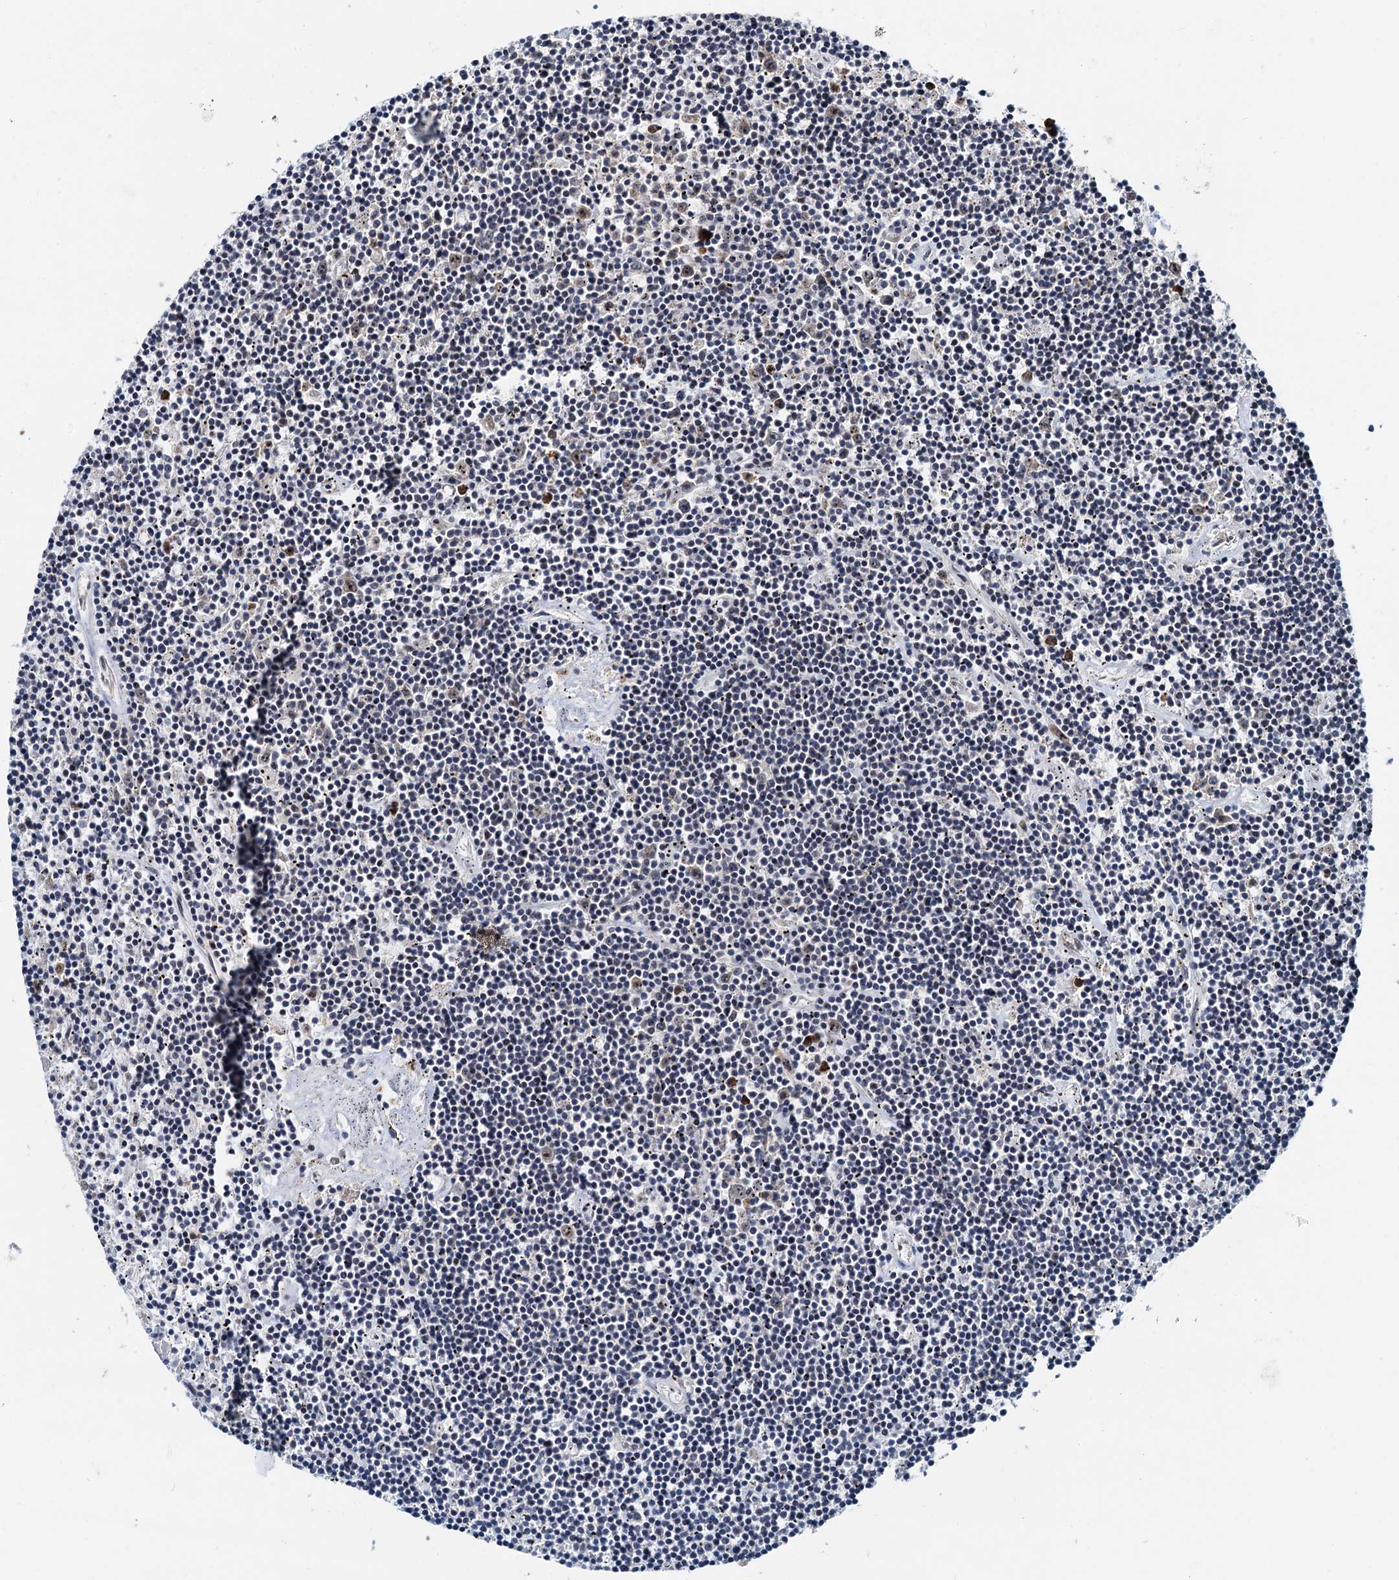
{"staining": {"intensity": "negative", "quantity": "none", "location": "none"}, "tissue": "lymphoma", "cell_type": "Tumor cells", "image_type": "cancer", "snomed": [{"axis": "morphology", "description": "Malignant lymphoma, non-Hodgkin's type, Low grade"}, {"axis": "topography", "description": "Spleen"}], "caption": "Tumor cells show no significant protein positivity in low-grade malignant lymphoma, non-Hodgkin's type. (DAB IHC visualized using brightfield microscopy, high magnification).", "gene": "DNAJC21", "patient": {"sex": "male", "age": 76}}